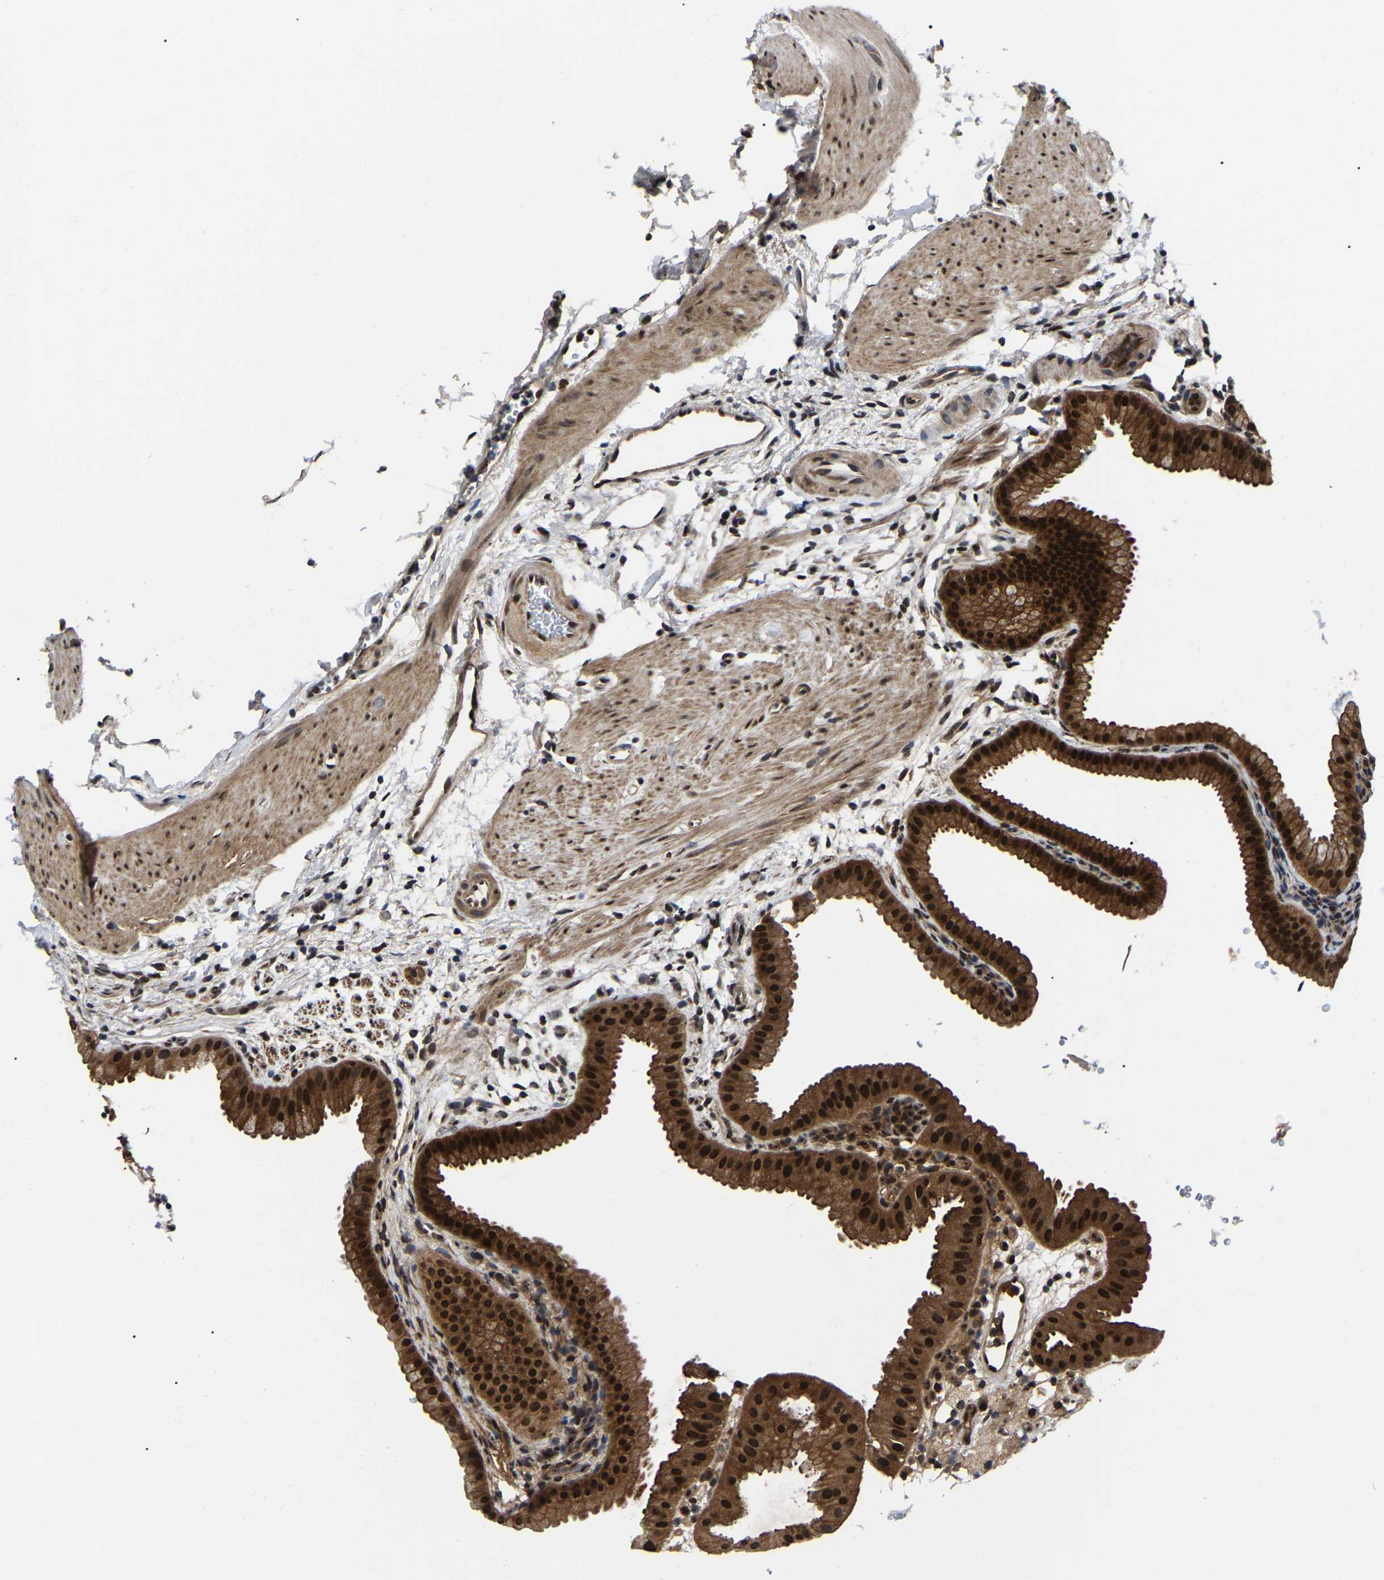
{"staining": {"intensity": "strong", "quantity": ">75%", "location": "cytoplasmic/membranous,nuclear"}, "tissue": "gallbladder", "cell_type": "Glandular cells", "image_type": "normal", "snomed": [{"axis": "morphology", "description": "Normal tissue, NOS"}, {"axis": "topography", "description": "Gallbladder"}], "caption": "DAB (3,3'-diaminobenzidine) immunohistochemical staining of benign gallbladder shows strong cytoplasmic/membranous,nuclear protein expression in about >75% of glandular cells. (DAB = brown stain, brightfield microscopy at high magnification).", "gene": "TRIM35", "patient": {"sex": "female", "age": 64}}